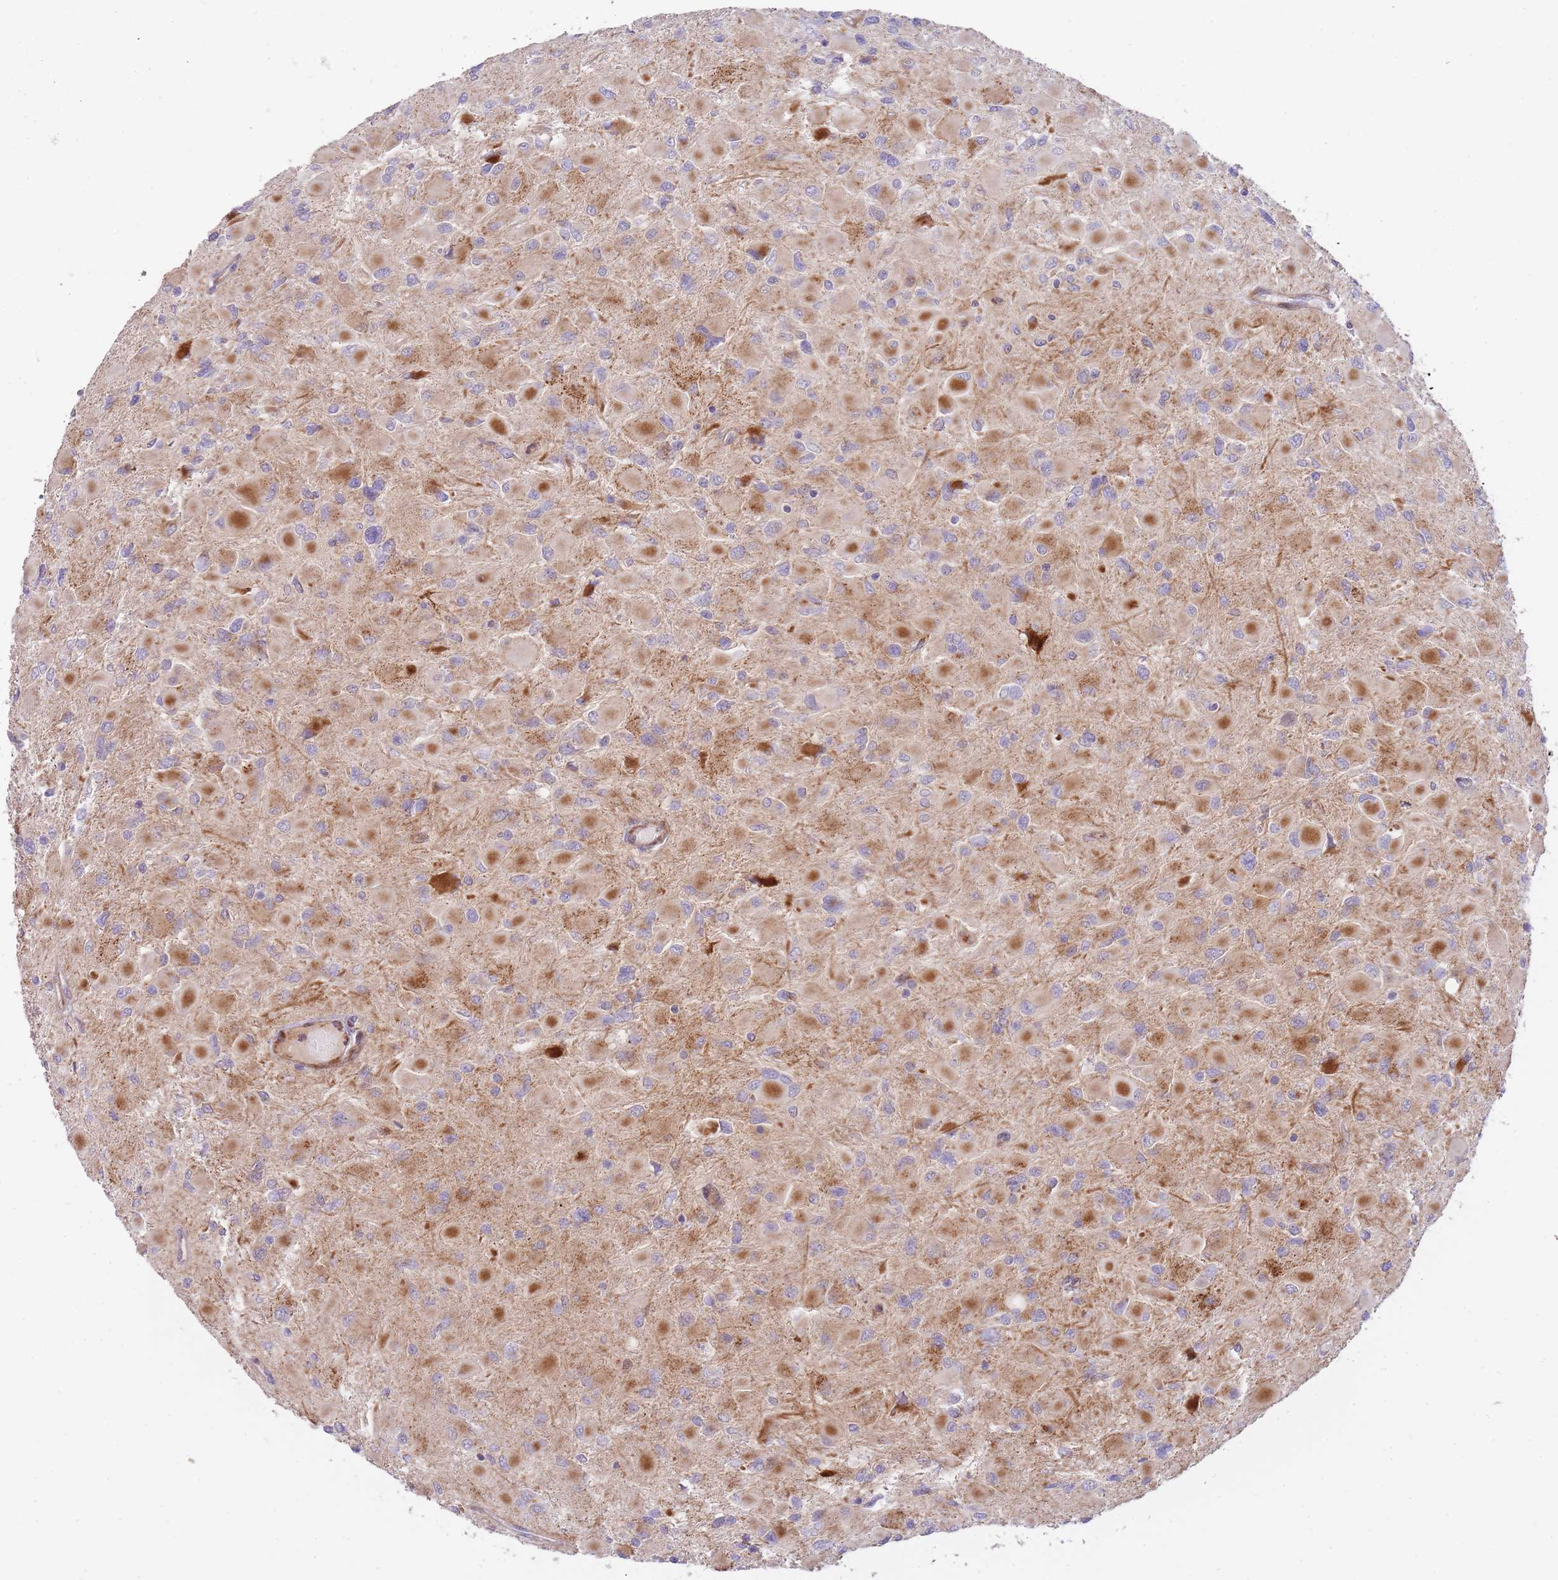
{"staining": {"intensity": "moderate", "quantity": ">75%", "location": "cytoplasmic/membranous"}, "tissue": "glioma", "cell_type": "Tumor cells", "image_type": "cancer", "snomed": [{"axis": "morphology", "description": "Glioma, malignant, High grade"}, {"axis": "topography", "description": "Cerebral cortex"}], "caption": "Approximately >75% of tumor cells in human glioma display moderate cytoplasmic/membranous protein positivity as visualized by brown immunohistochemical staining.", "gene": "ATP5MC2", "patient": {"sex": "female", "age": 36}}